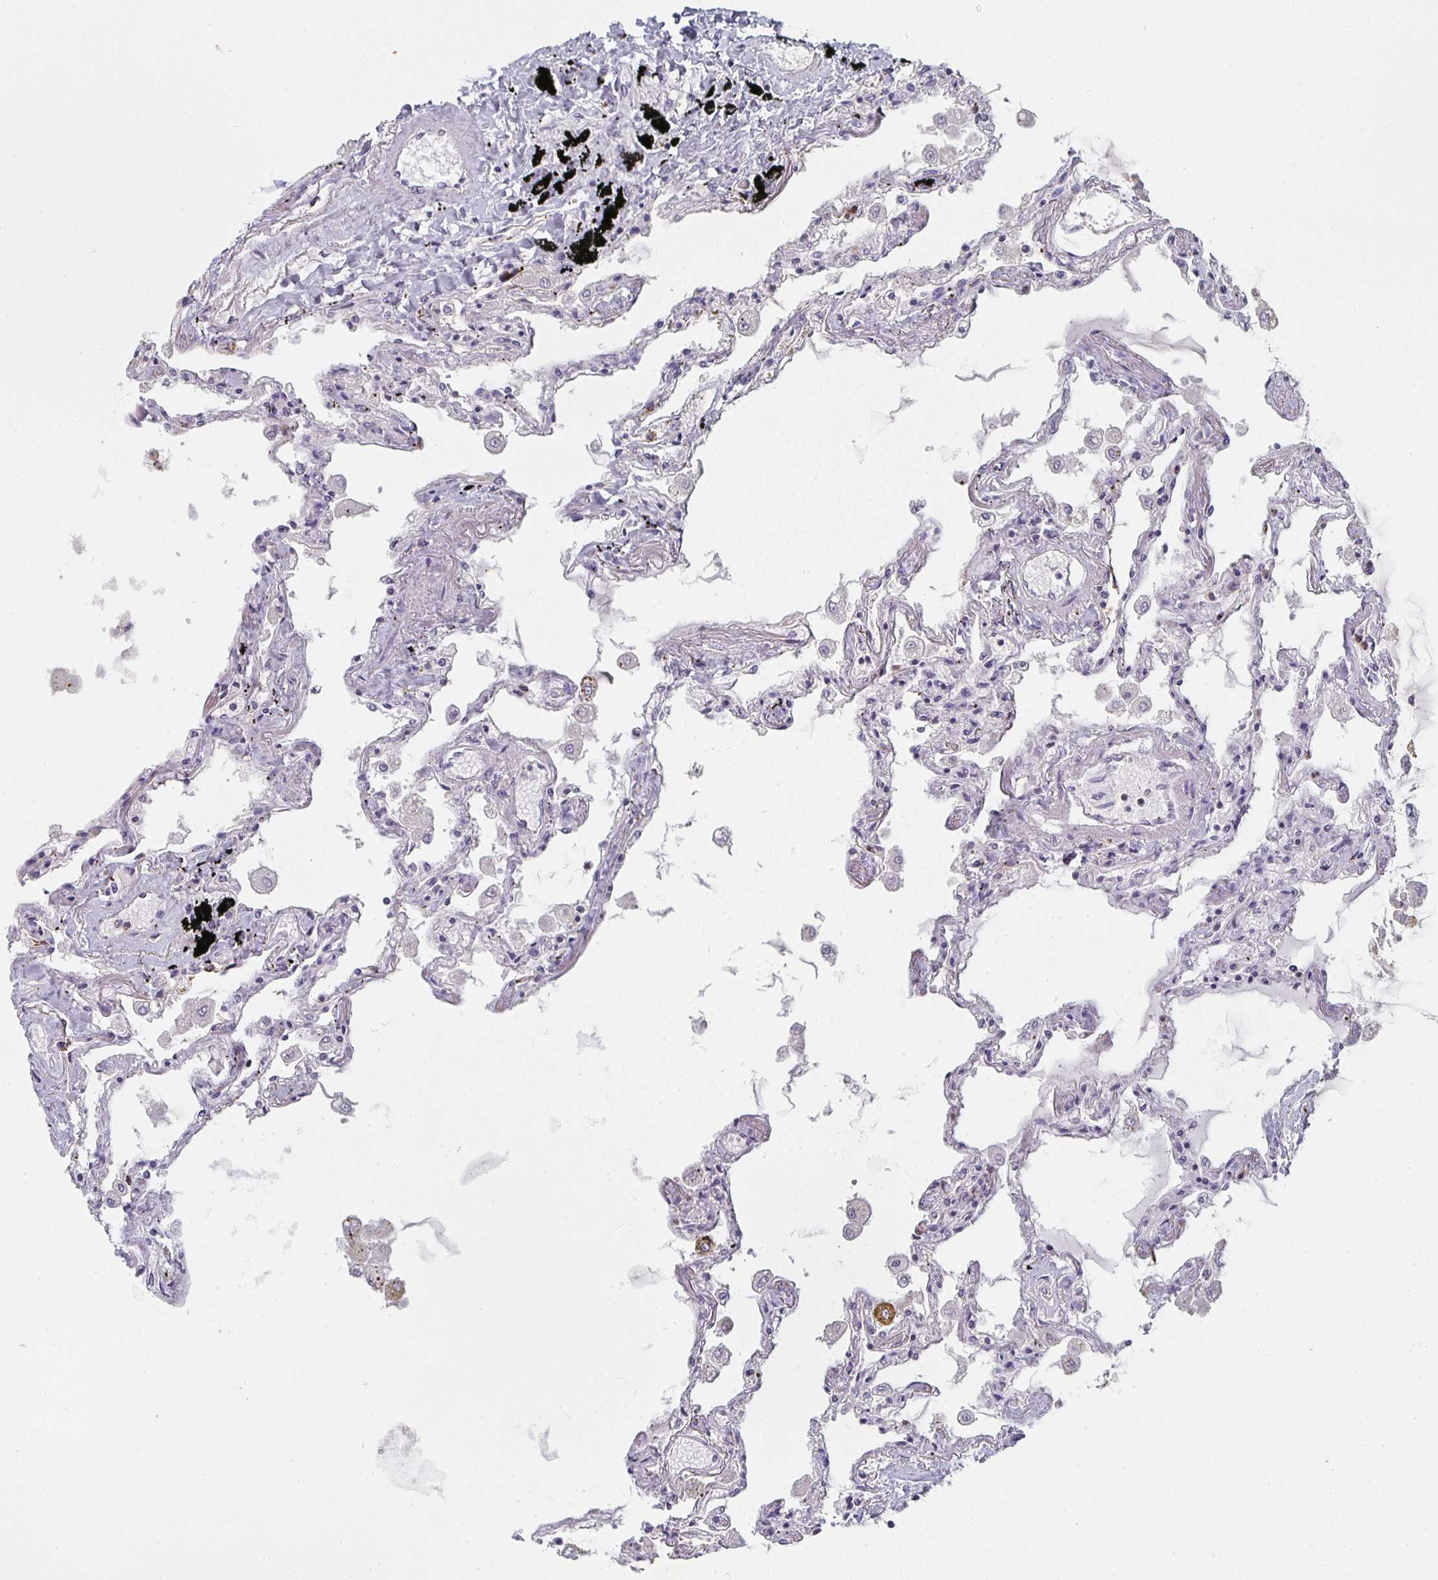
{"staining": {"intensity": "negative", "quantity": "none", "location": "none"}, "tissue": "lung", "cell_type": "Alveolar cells", "image_type": "normal", "snomed": [{"axis": "morphology", "description": "Normal tissue, NOS"}, {"axis": "morphology", "description": "Adenocarcinoma, NOS"}, {"axis": "topography", "description": "Cartilage tissue"}, {"axis": "topography", "description": "Lung"}], "caption": "Immunohistochemical staining of benign human lung shows no significant expression in alveolar cells. (IHC, brightfield microscopy, high magnification).", "gene": "CTHRC1", "patient": {"sex": "female", "age": 67}}